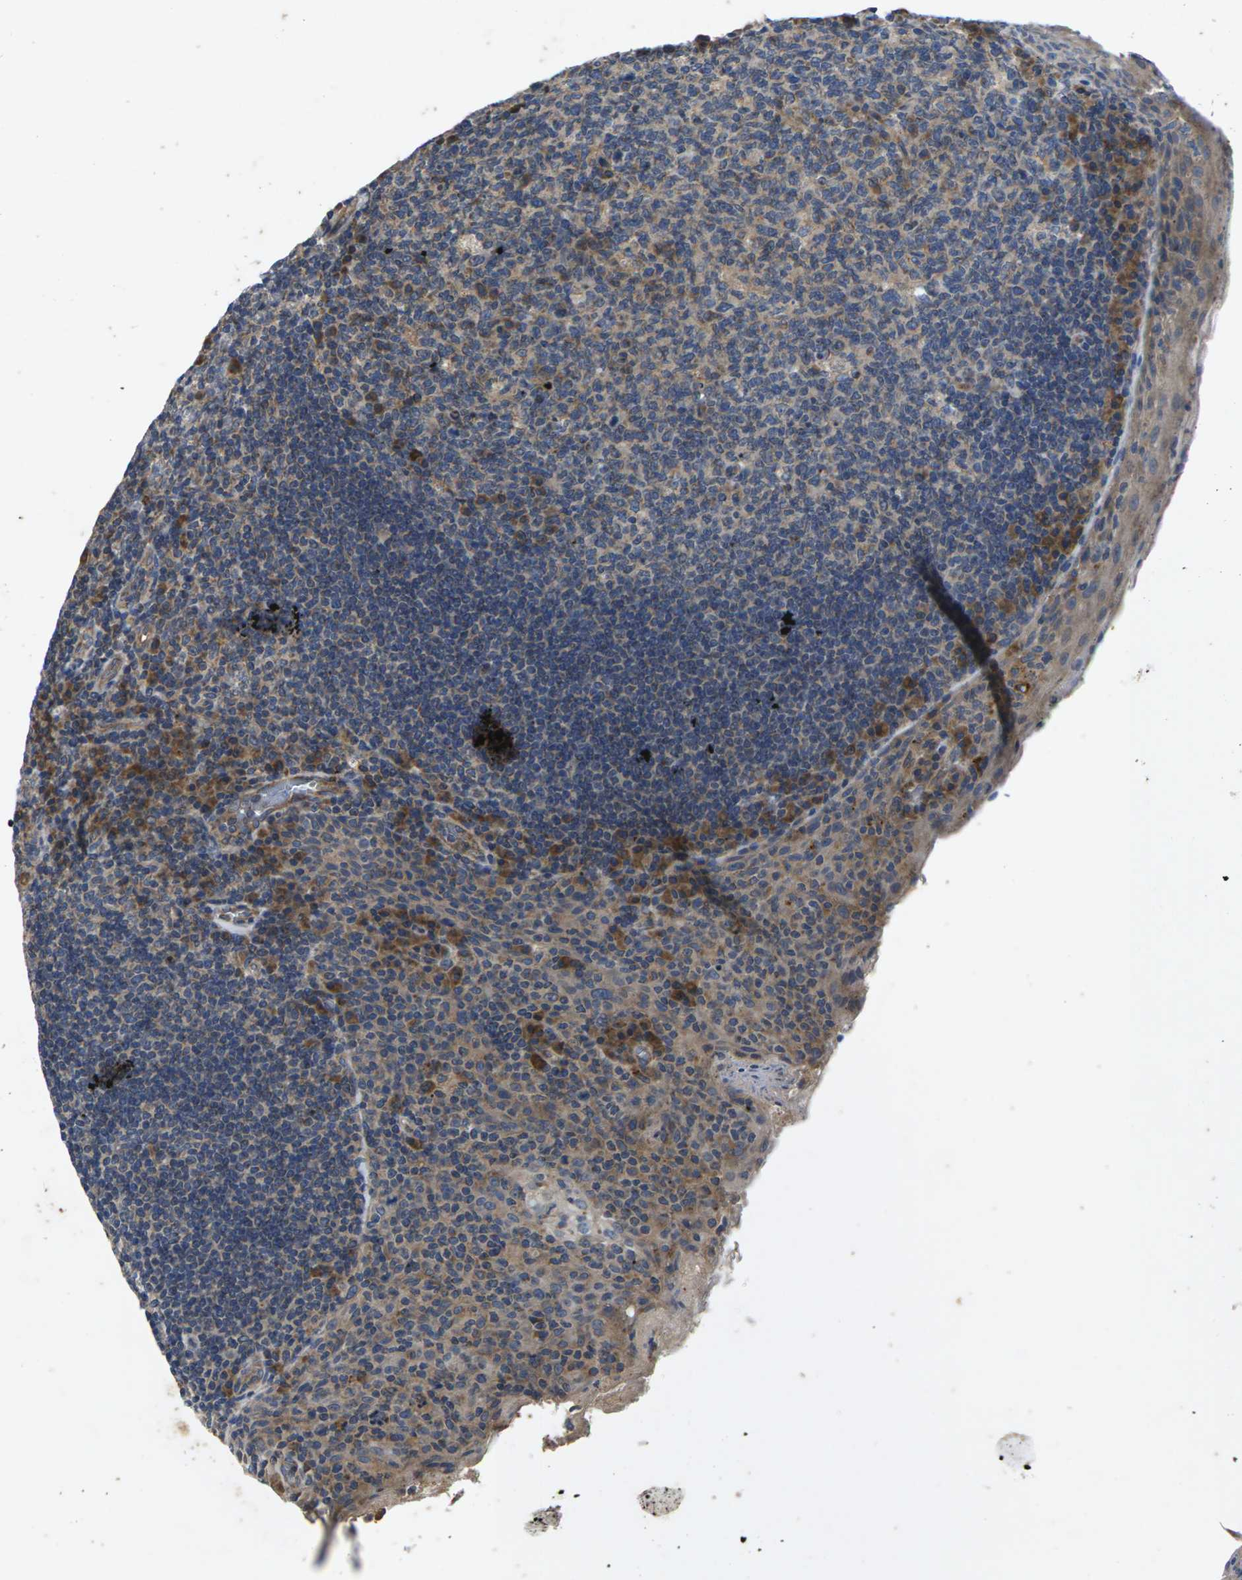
{"staining": {"intensity": "weak", "quantity": "25%-75%", "location": "cytoplasmic/membranous"}, "tissue": "tonsil", "cell_type": "Germinal center cells", "image_type": "normal", "snomed": [{"axis": "morphology", "description": "Normal tissue, NOS"}, {"axis": "topography", "description": "Tonsil"}], "caption": "IHC of benign tonsil displays low levels of weak cytoplasmic/membranous staining in about 25%-75% of germinal center cells. (Stains: DAB (3,3'-diaminobenzidine) in brown, nuclei in blue, Microscopy: brightfield microscopy at high magnification).", "gene": "KIF1B", "patient": {"sex": "male", "age": 17}}